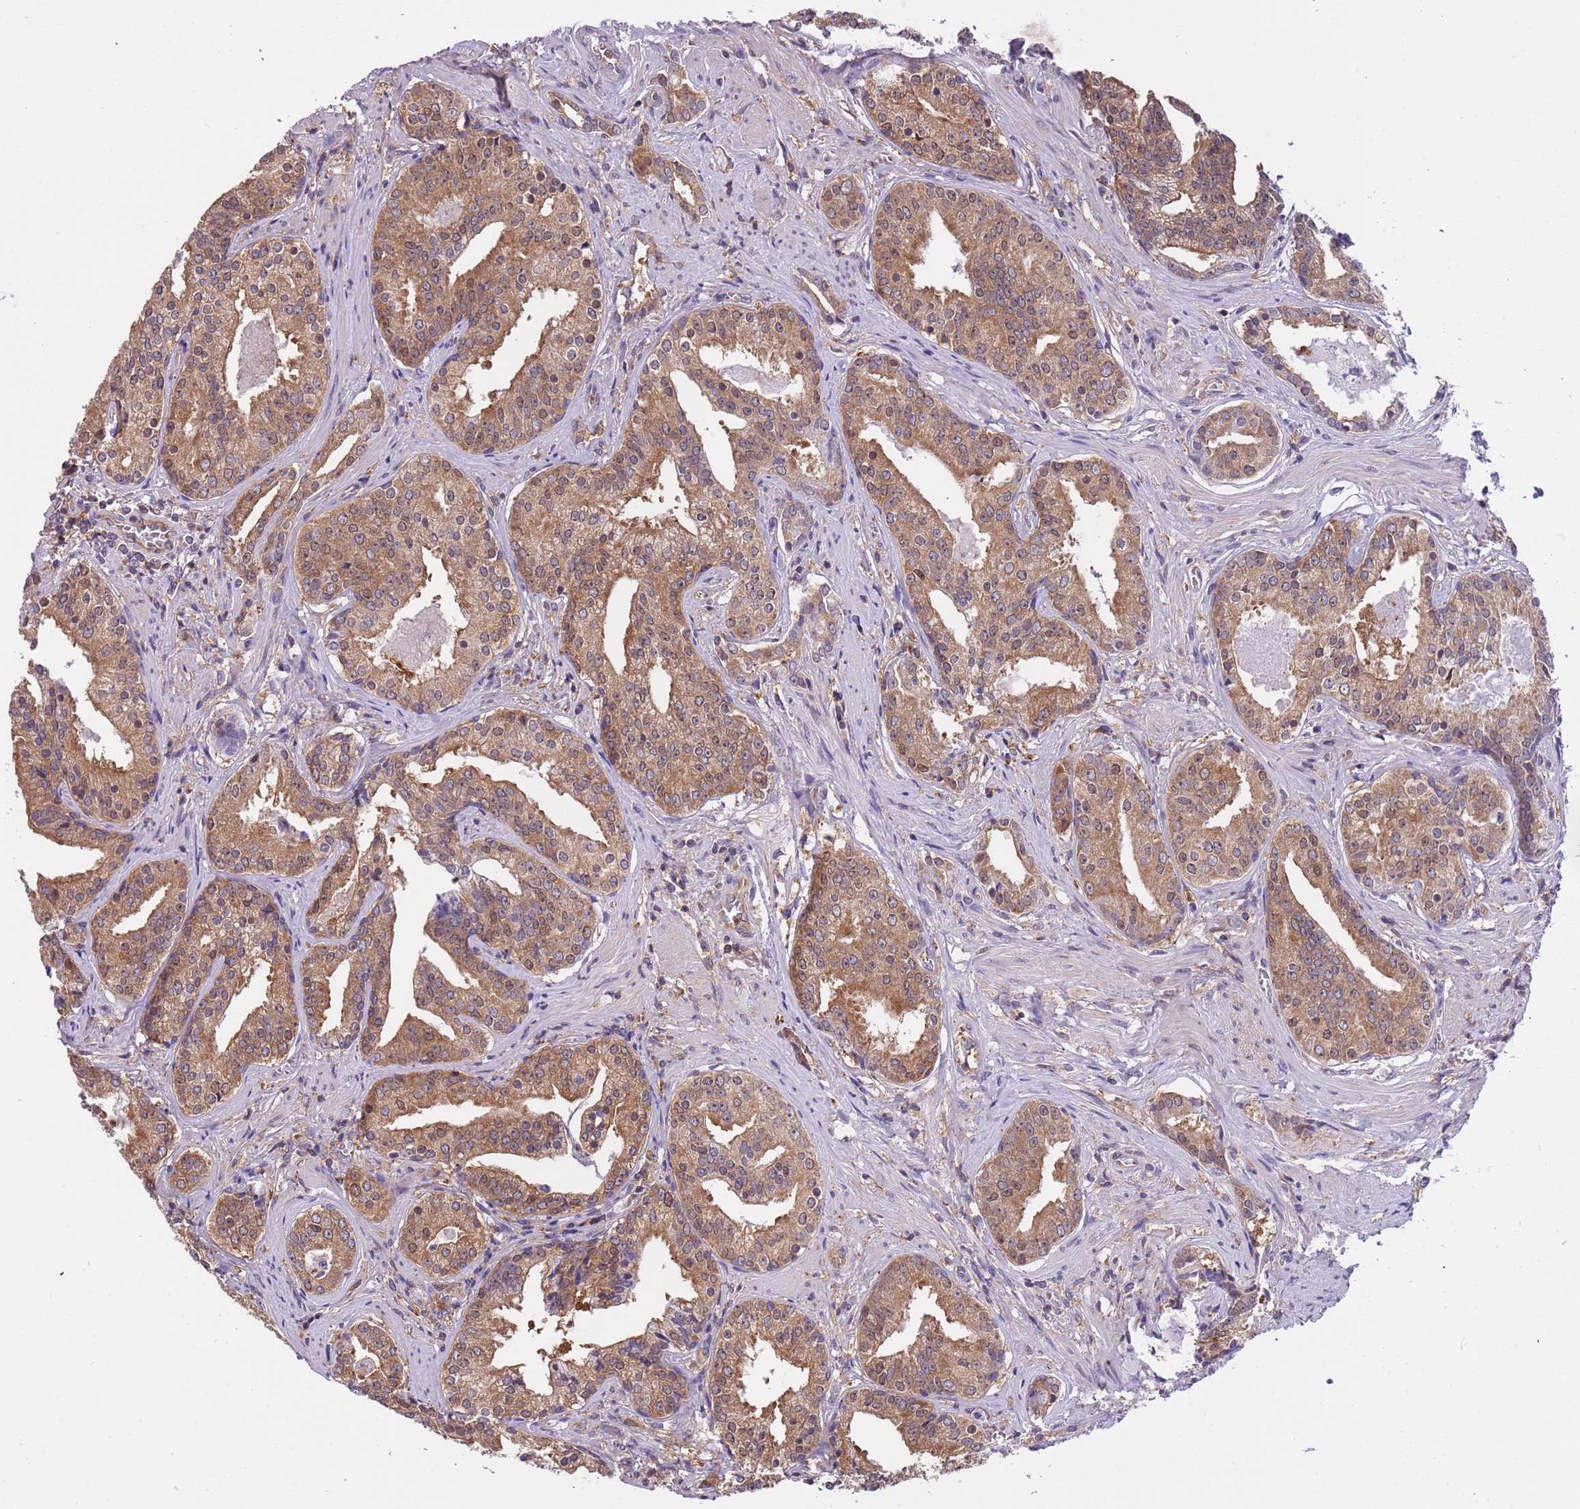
{"staining": {"intensity": "moderate", "quantity": ">75%", "location": "cytoplasmic/membranous"}, "tissue": "prostate cancer", "cell_type": "Tumor cells", "image_type": "cancer", "snomed": [{"axis": "morphology", "description": "Adenocarcinoma, High grade"}, {"axis": "topography", "description": "Prostate"}], "caption": "Prostate cancer was stained to show a protein in brown. There is medium levels of moderate cytoplasmic/membranous expression in about >75% of tumor cells.", "gene": "STIP1", "patient": {"sex": "male", "age": 58}}